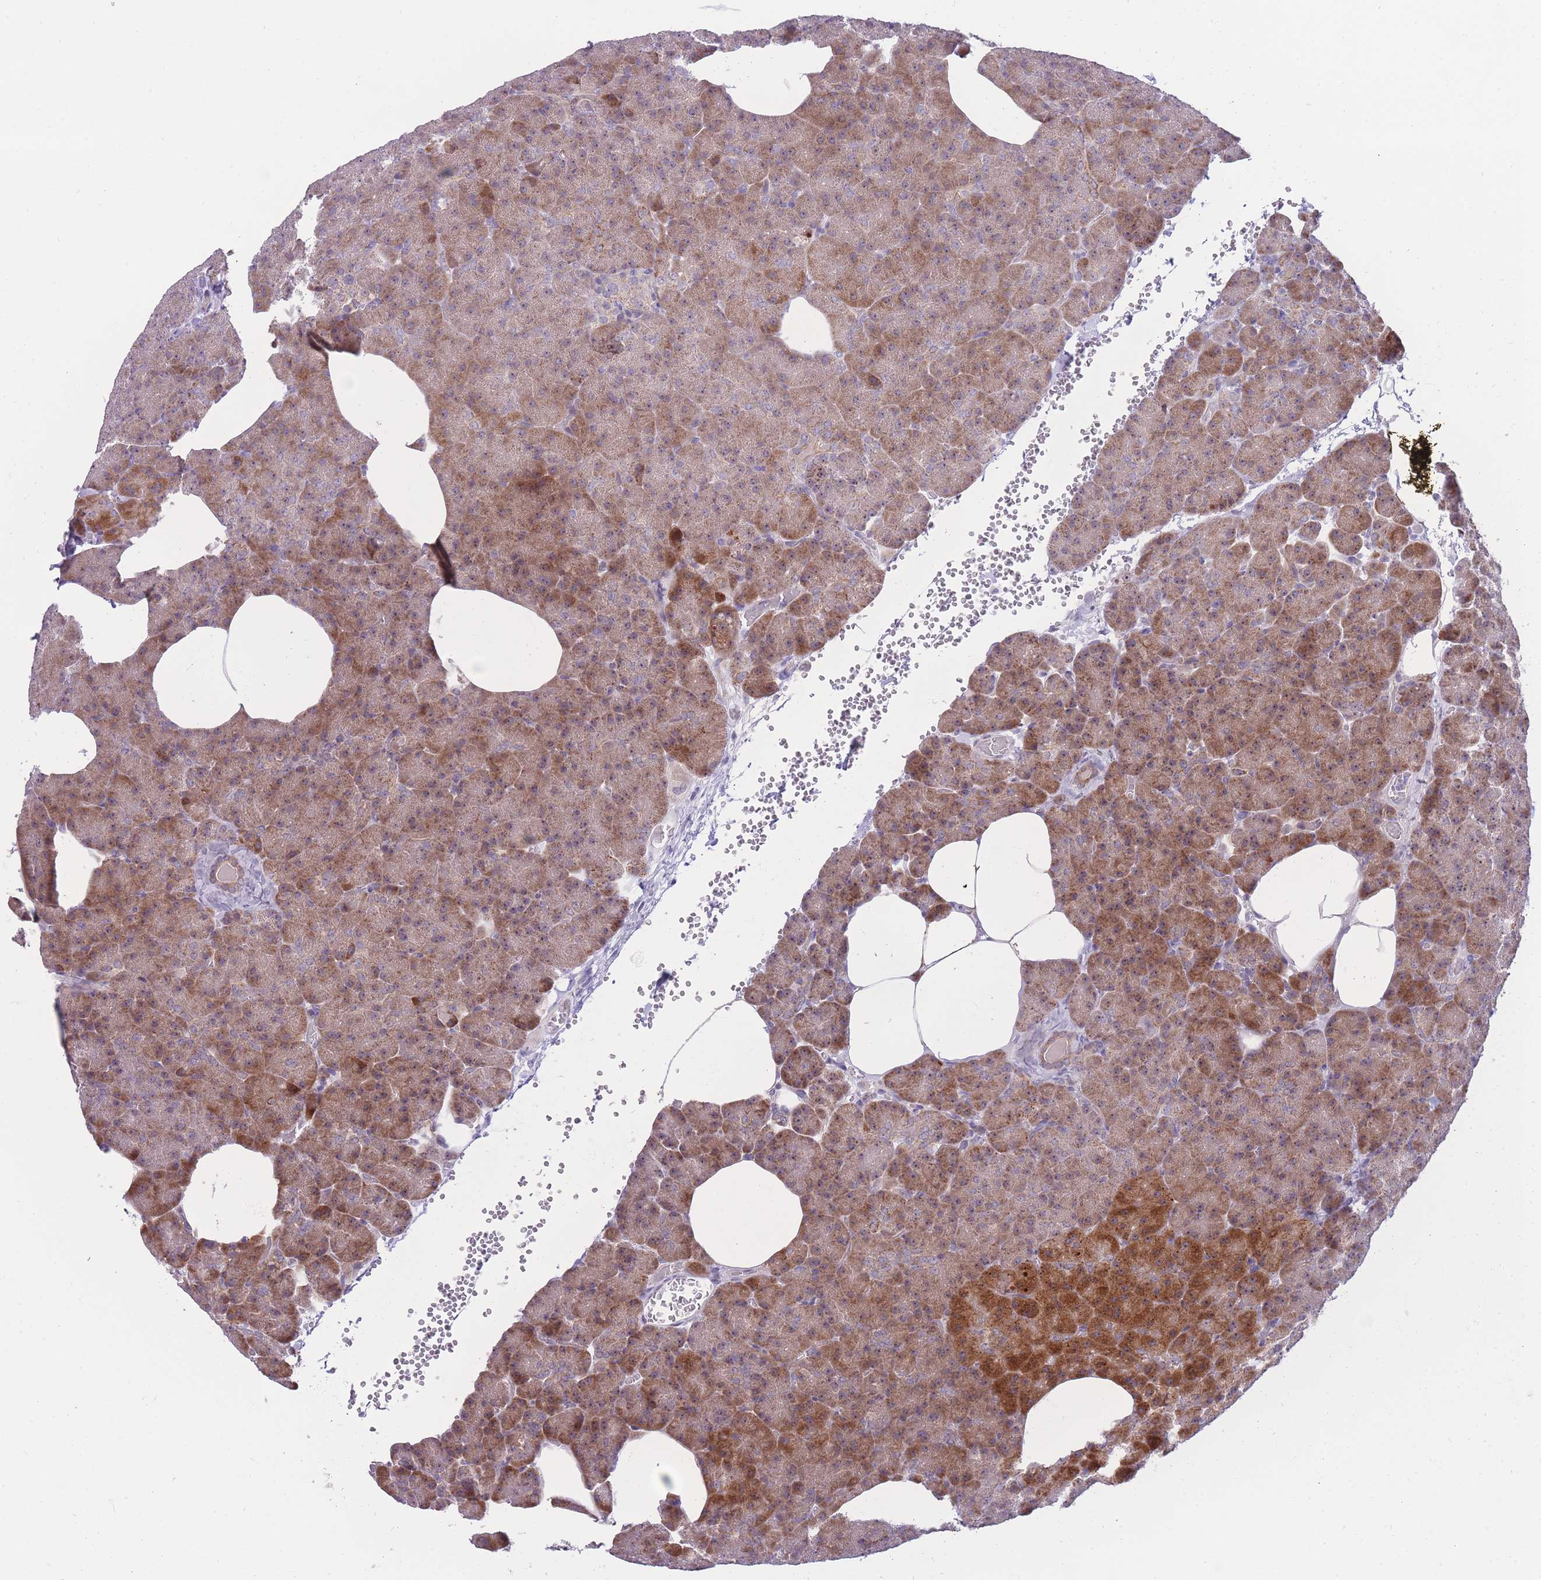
{"staining": {"intensity": "moderate", "quantity": ">75%", "location": "cytoplasmic/membranous"}, "tissue": "pancreas", "cell_type": "Exocrine glandular cells", "image_type": "normal", "snomed": [{"axis": "morphology", "description": "Normal tissue, NOS"}, {"axis": "morphology", "description": "Carcinoid, malignant, NOS"}, {"axis": "topography", "description": "Pancreas"}], "caption": "Immunohistochemistry (IHC) (DAB) staining of normal pancreas demonstrates moderate cytoplasmic/membranous protein expression in approximately >75% of exocrine glandular cells.", "gene": "MCIDAS", "patient": {"sex": "female", "age": 35}}